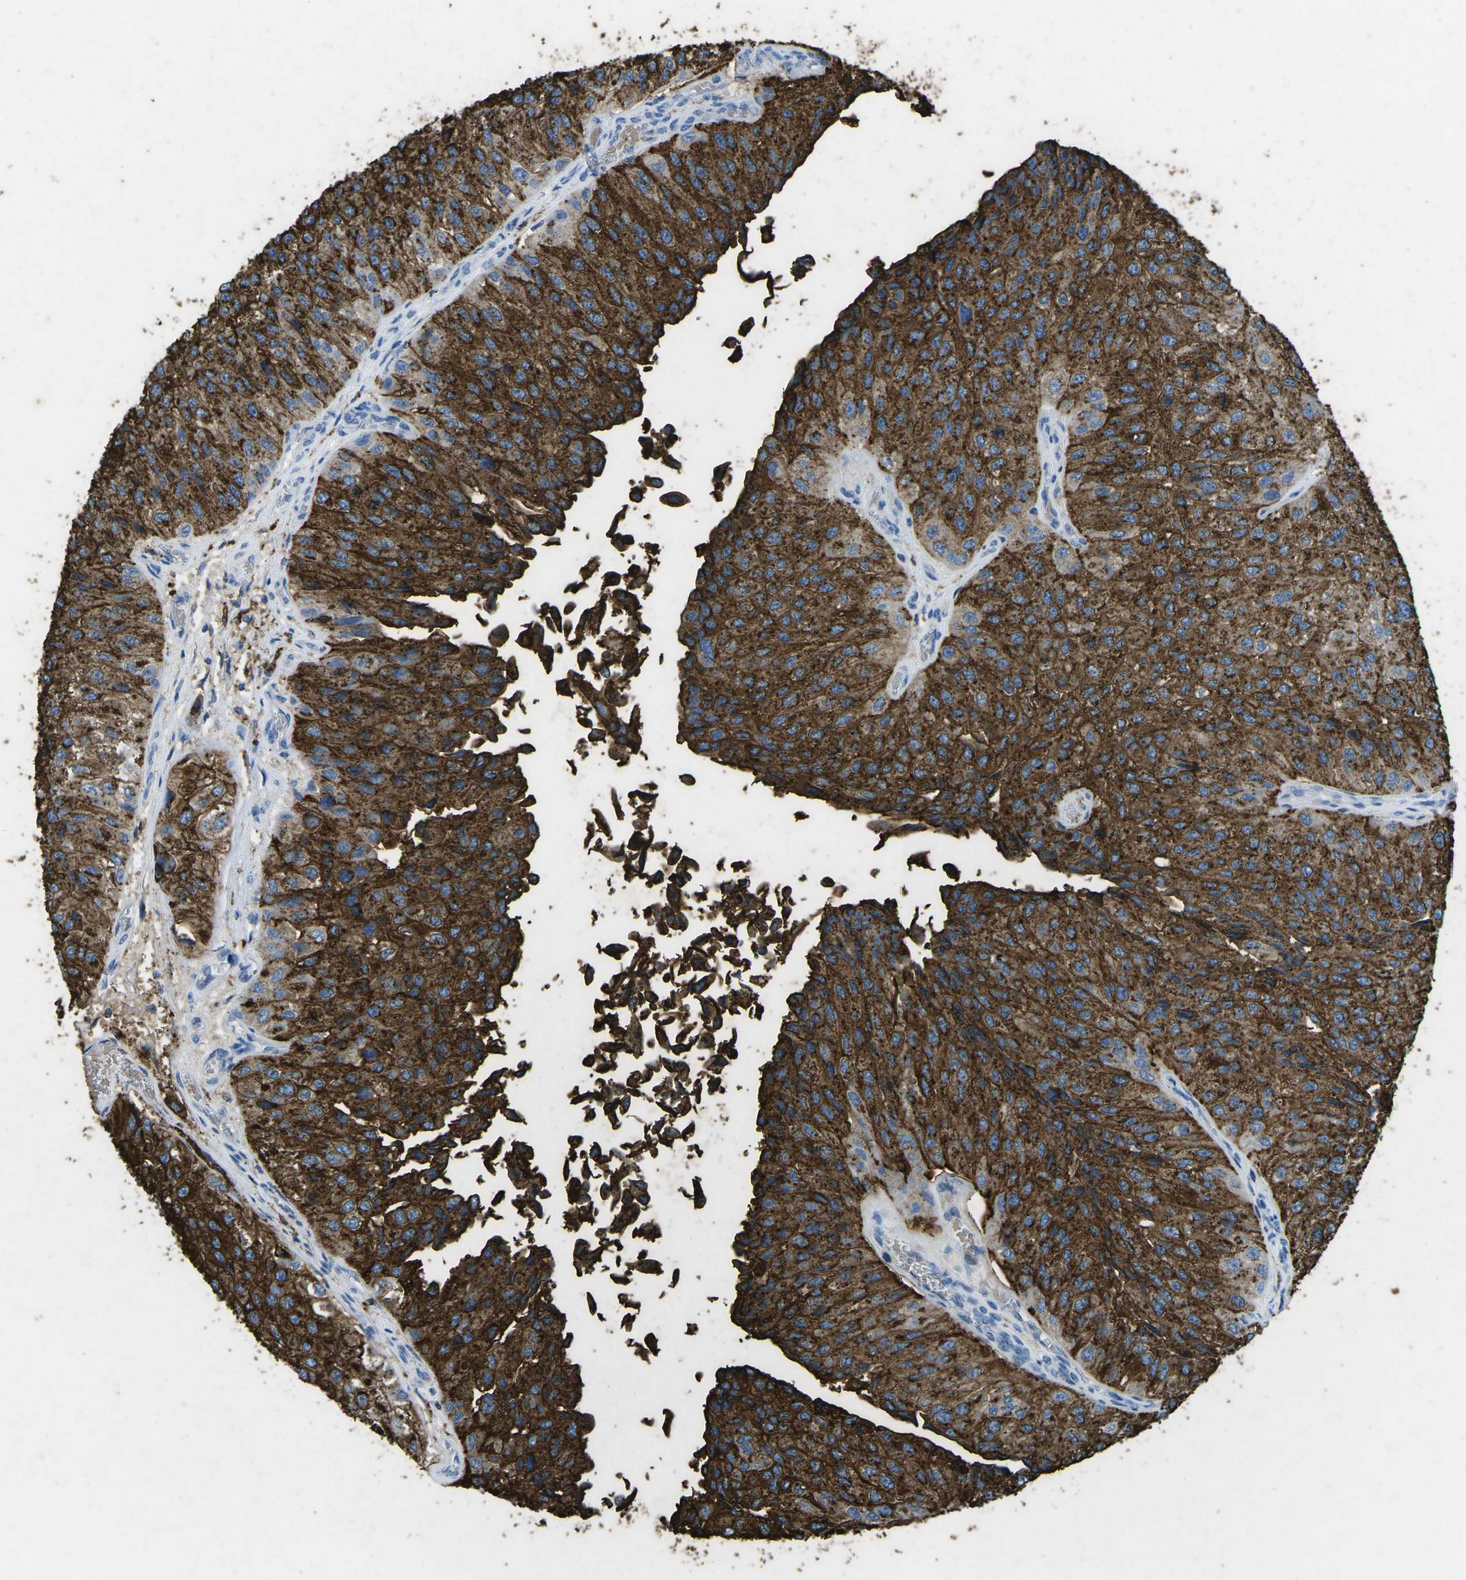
{"staining": {"intensity": "strong", "quantity": ">75%", "location": "cytoplasmic/membranous"}, "tissue": "urothelial cancer", "cell_type": "Tumor cells", "image_type": "cancer", "snomed": [{"axis": "morphology", "description": "Urothelial carcinoma, High grade"}, {"axis": "topography", "description": "Kidney"}, {"axis": "topography", "description": "Urinary bladder"}], "caption": "The micrograph shows staining of high-grade urothelial carcinoma, revealing strong cytoplasmic/membranous protein positivity (brown color) within tumor cells.", "gene": "CTAGE1", "patient": {"sex": "male", "age": 77}}